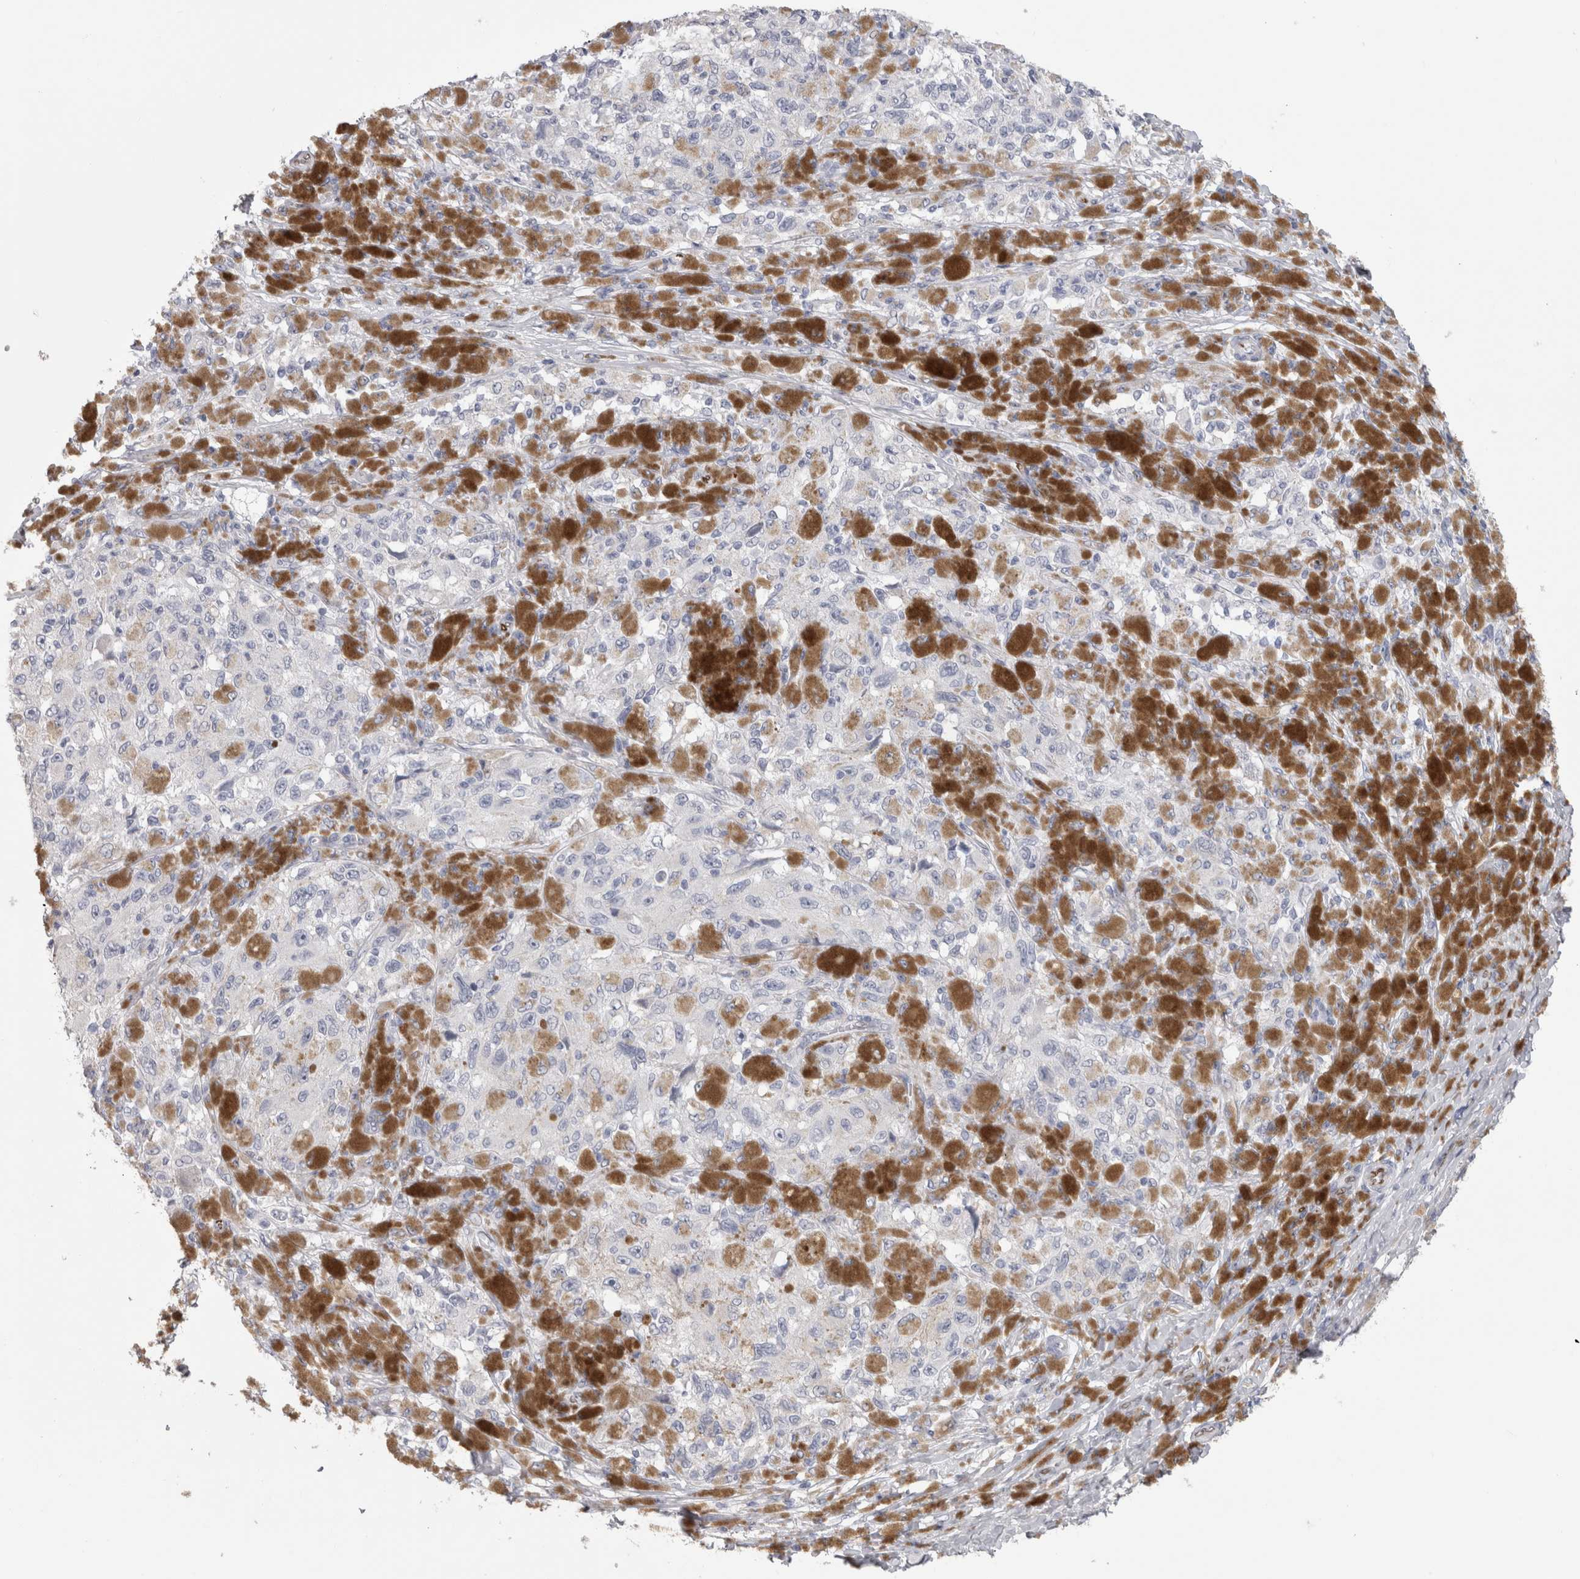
{"staining": {"intensity": "negative", "quantity": "none", "location": "none"}, "tissue": "melanoma", "cell_type": "Tumor cells", "image_type": "cancer", "snomed": [{"axis": "morphology", "description": "Malignant melanoma, NOS"}, {"axis": "topography", "description": "Skin"}], "caption": "Immunohistochemistry (IHC) histopathology image of neoplastic tissue: human melanoma stained with DAB displays no significant protein positivity in tumor cells.", "gene": "IL33", "patient": {"sex": "female", "age": 73}}